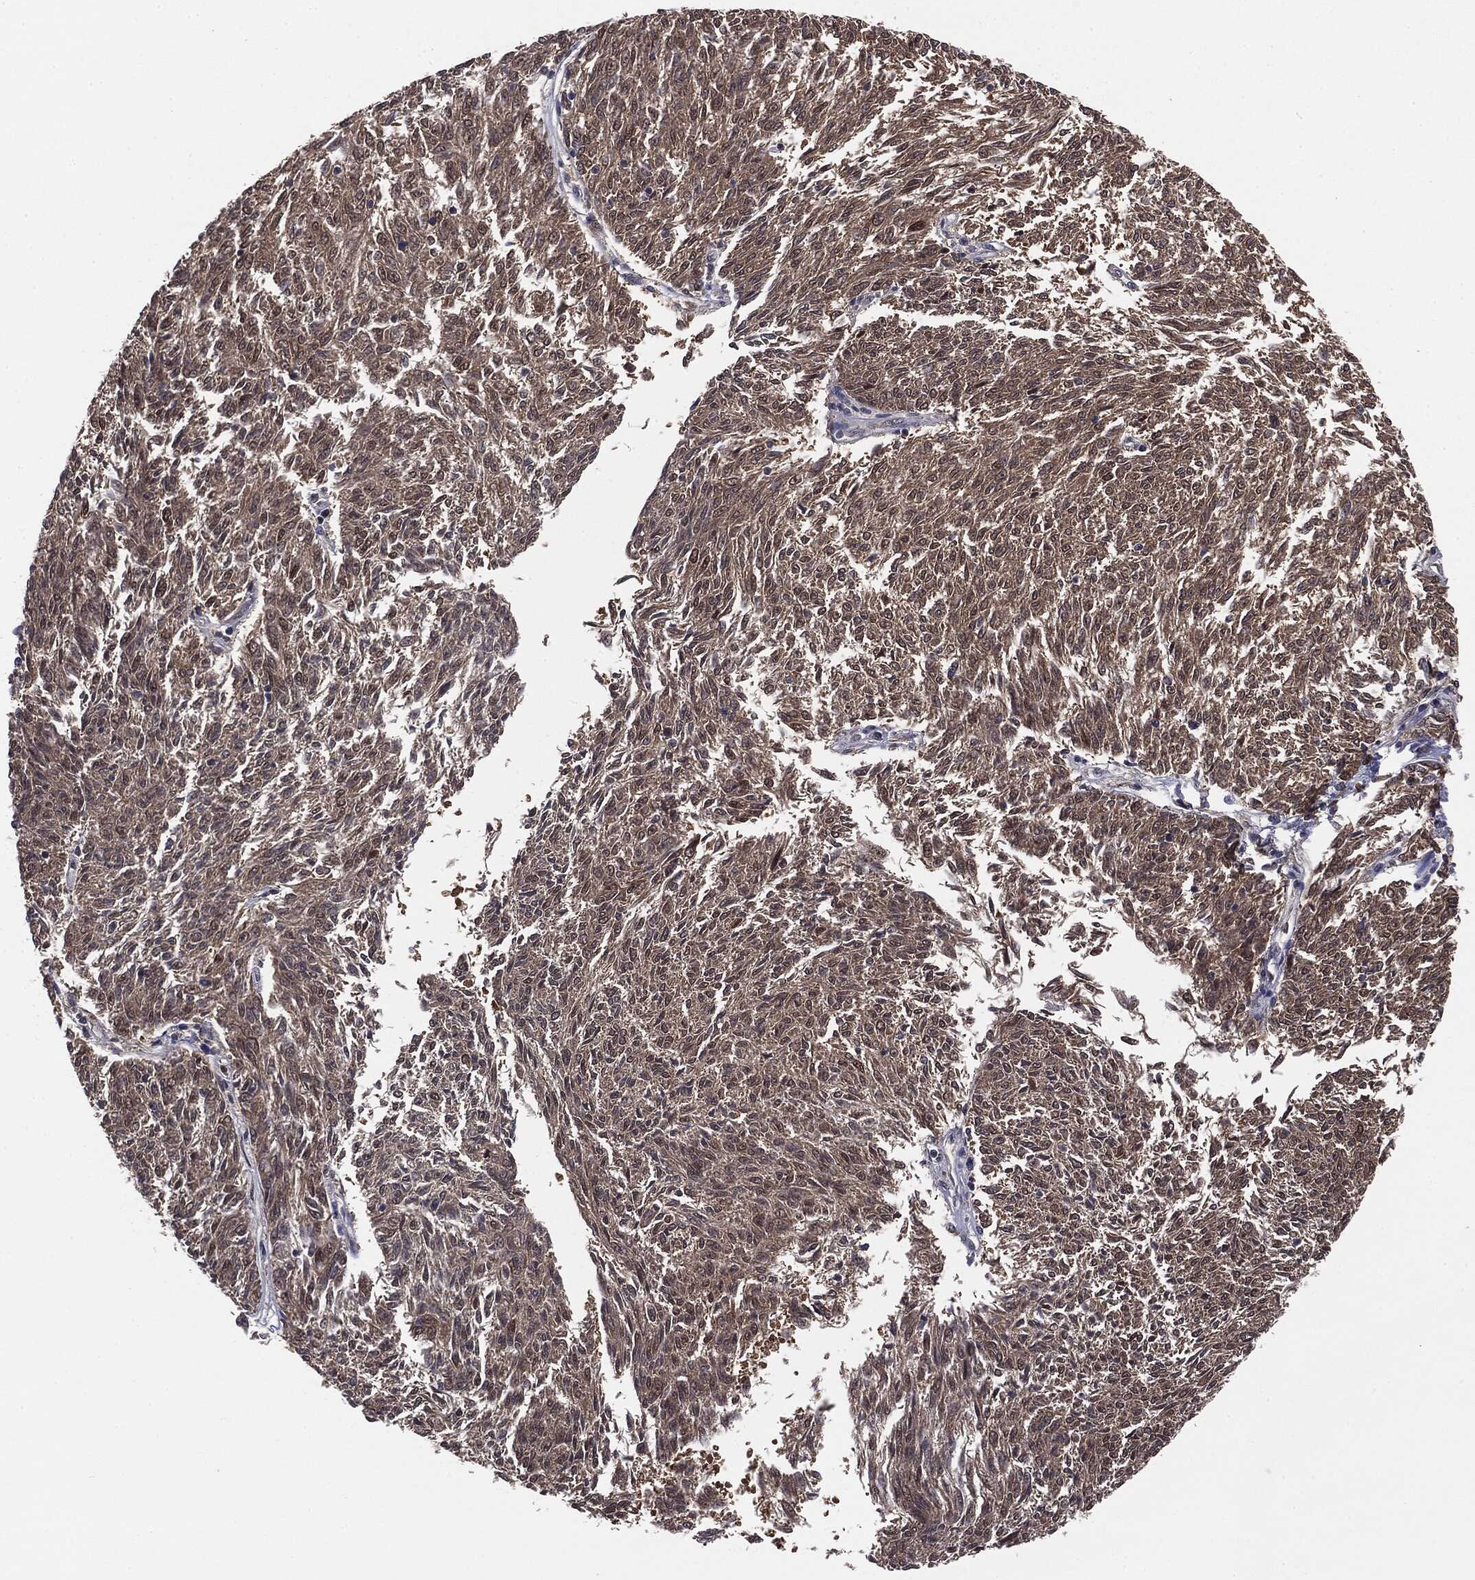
{"staining": {"intensity": "weak", "quantity": "<25%", "location": "cytoplasmic/membranous"}, "tissue": "melanoma", "cell_type": "Tumor cells", "image_type": "cancer", "snomed": [{"axis": "morphology", "description": "Malignant melanoma, NOS"}, {"axis": "topography", "description": "Skin"}], "caption": "This is an immunohistochemistry photomicrograph of malignant melanoma. There is no expression in tumor cells.", "gene": "KRT7", "patient": {"sex": "female", "age": 72}}